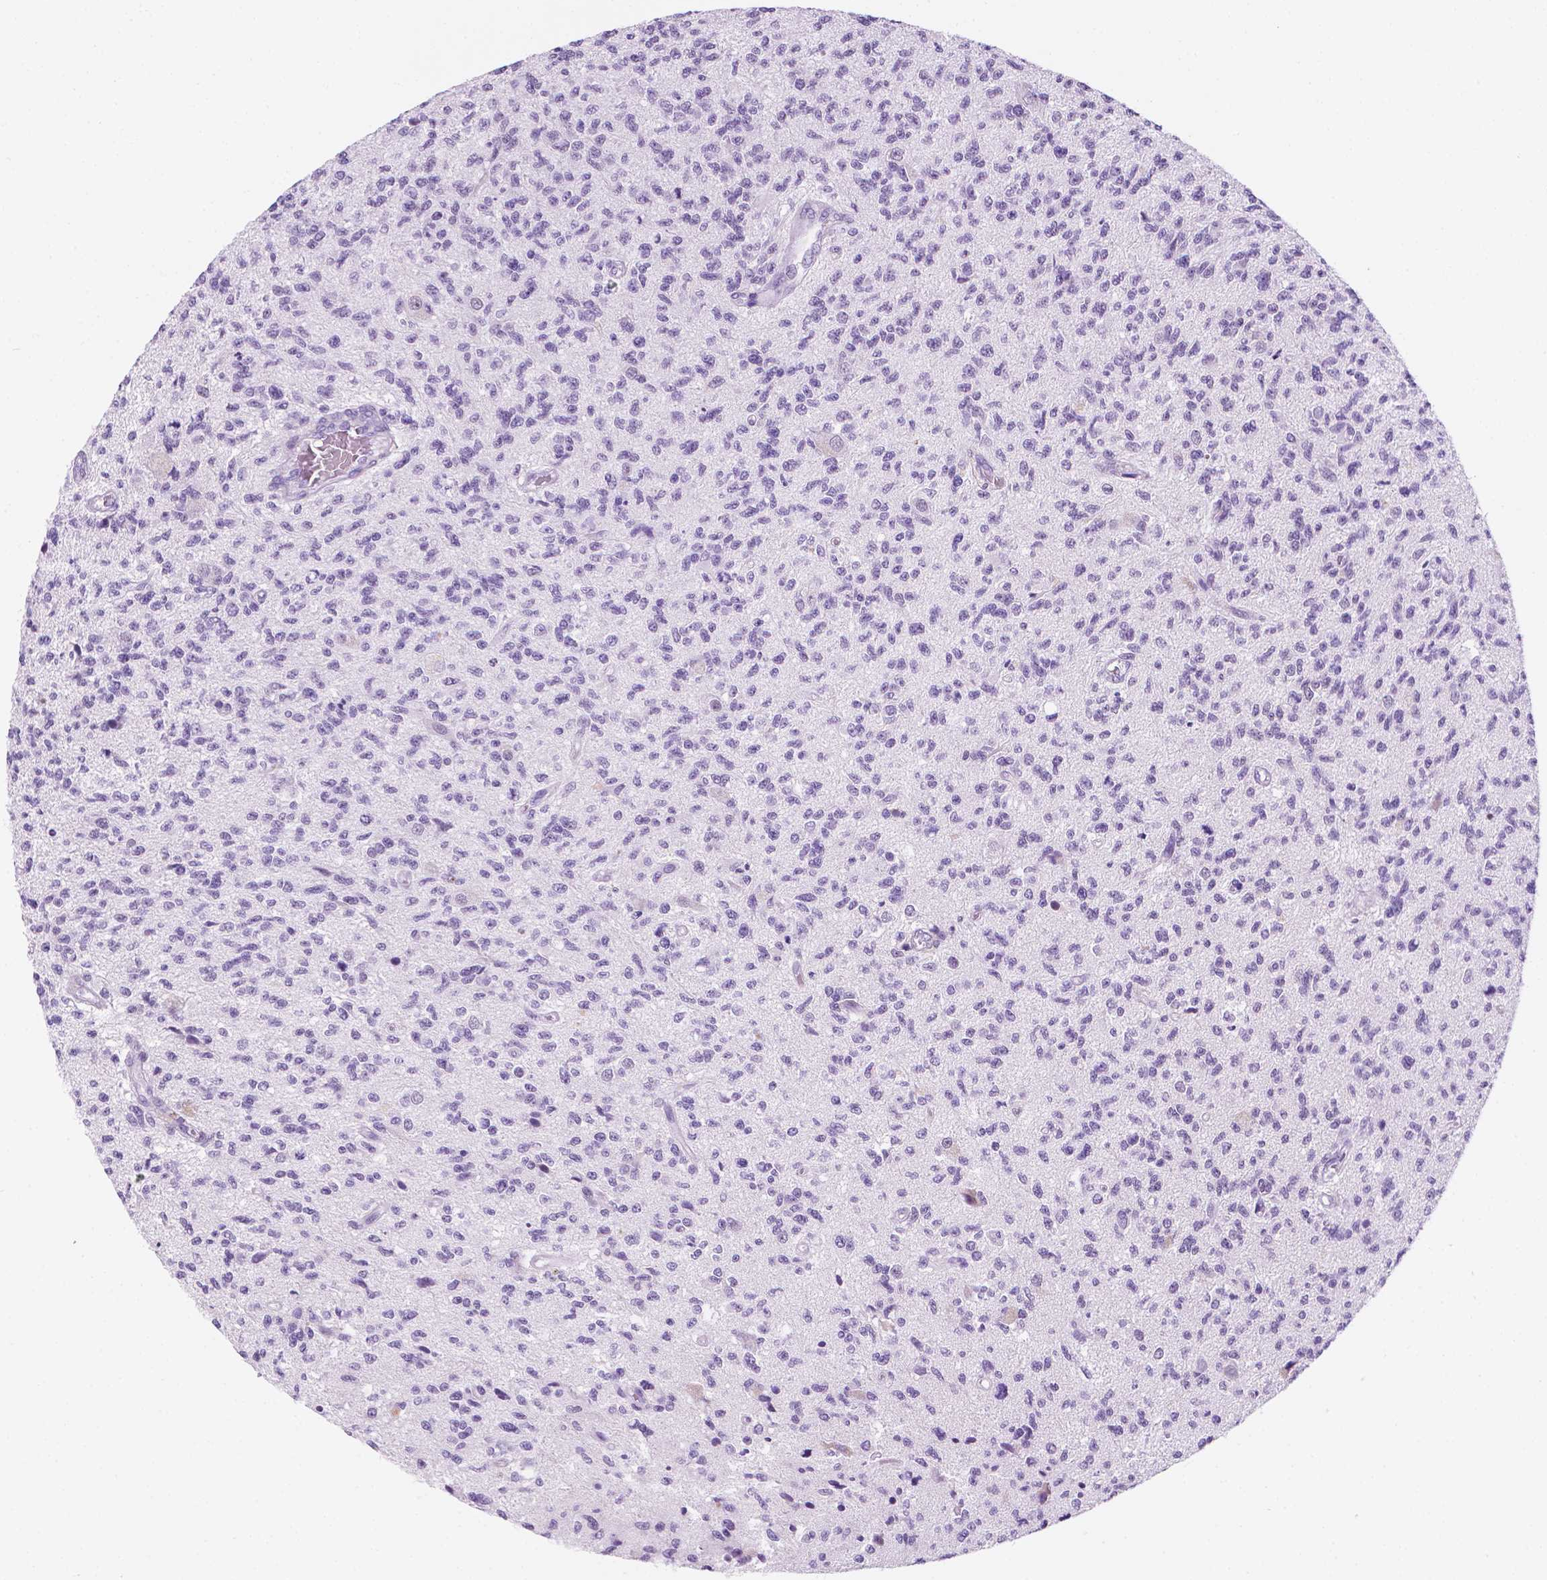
{"staining": {"intensity": "negative", "quantity": "none", "location": "none"}, "tissue": "glioma", "cell_type": "Tumor cells", "image_type": "cancer", "snomed": [{"axis": "morphology", "description": "Glioma, malignant, High grade"}, {"axis": "topography", "description": "Brain"}], "caption": "DAB (3,3'-diaminobenzidine) immunohistochemical staining of human high-grade glioma (malignant) exhibits no significant positivity in tumor cells.", "gene": "PPL", "patient": {"sex": "male", "age": 56}}